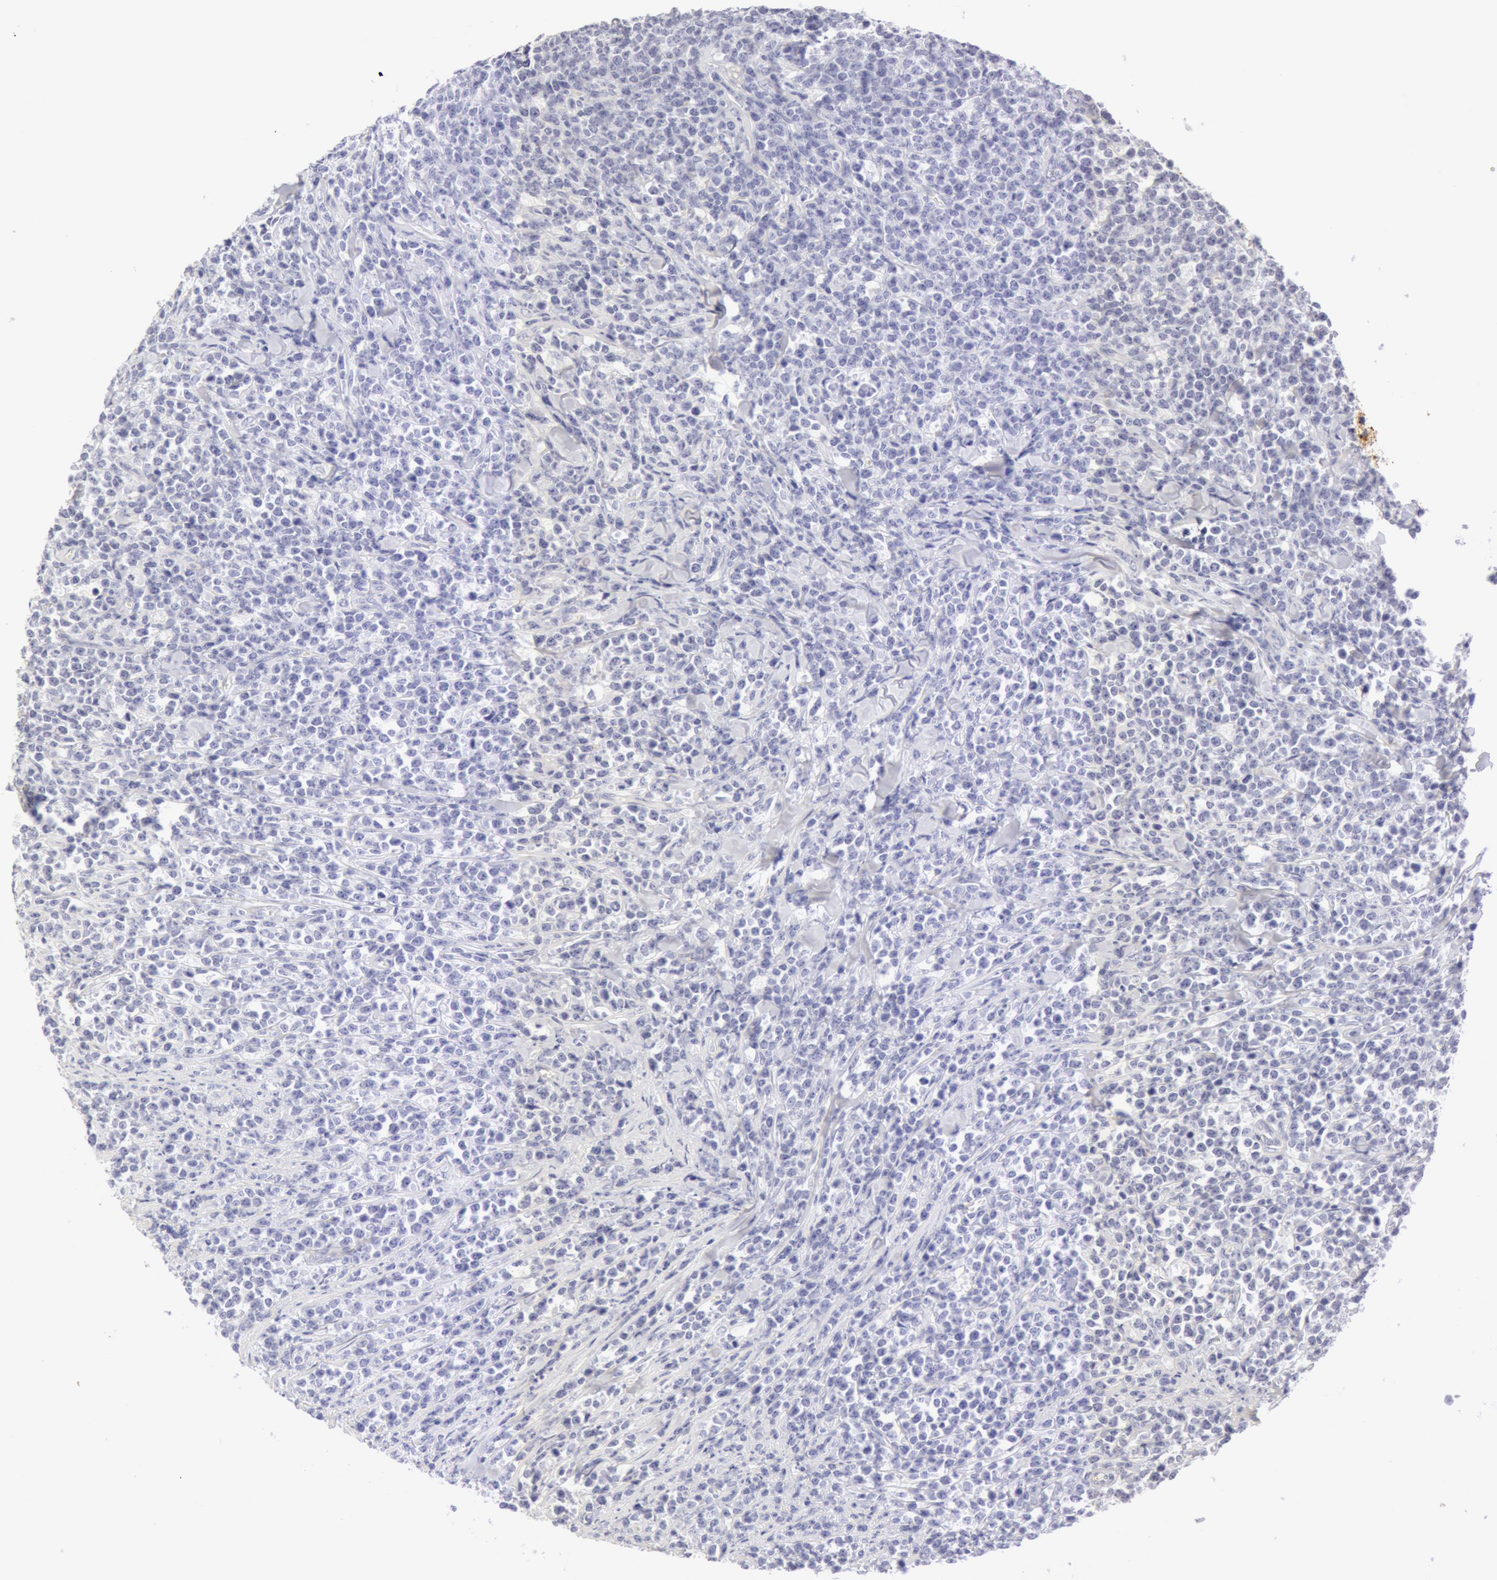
{"staining": {"intensity": "negative", "quantity": "none", "location": "none"}, "tissue": "lymphoma", "cell_type": "Tumor cells", "image_type": "cancer", "snomed": [{"axis": "morphology", "description": "Malignant lymphoma, non-Hodgkin's type, High grade"}, {"axis": "topography", "description": "Small intestine"}, {"axis": "topography", "description": "Colon"}], "caption": "DAB immunohistochemical staining of lymphoma exhibits no significant positivity in tumor cells.", "gene": "KRT8", "patient": {"sex": "male", "age": 8}}